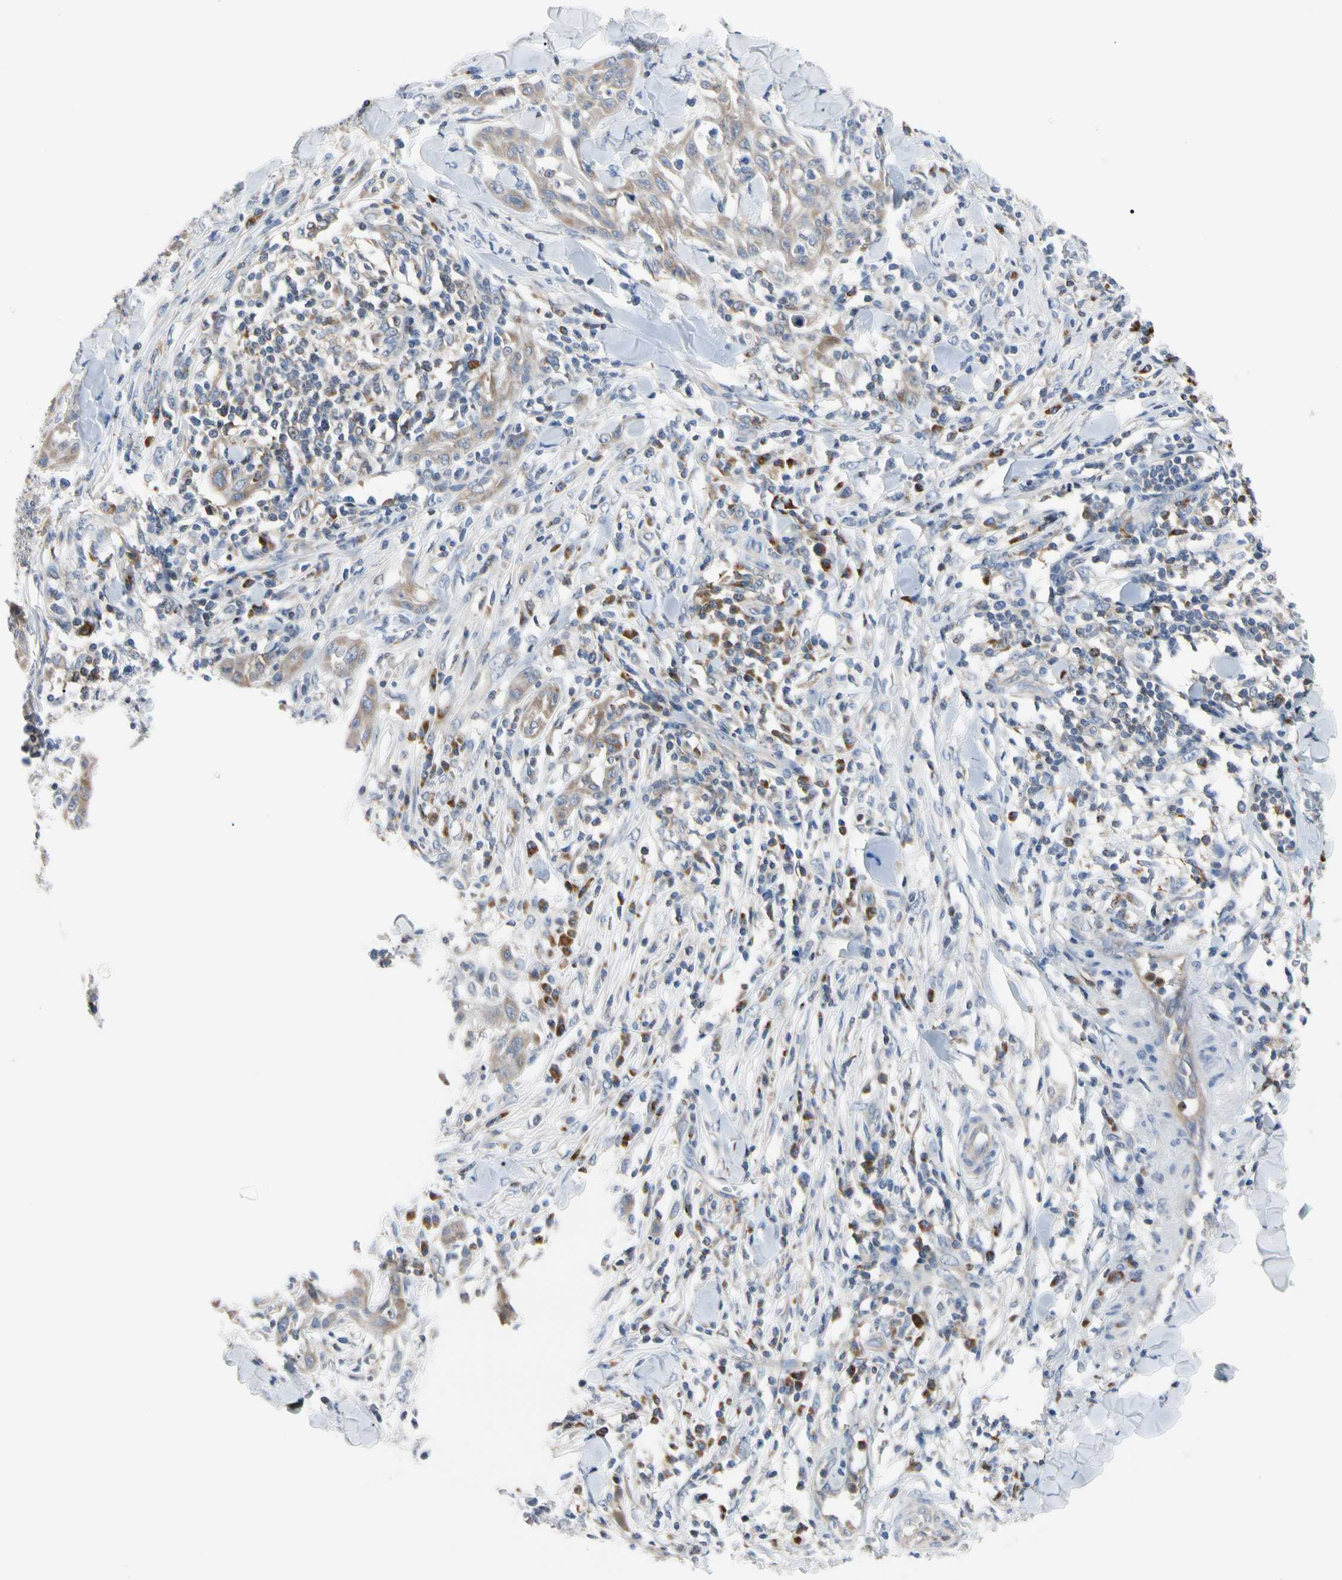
{"staining": {"intensity": "weak", "quantity": "25%-75%", "location": "cytoplasmic/membranous"}, "tissue": "skin cancer", "cell_type": "Tumor cells", "image_type": "cancer", "snomed": [{"axis": "morphology", "description": "Squamous cell carcinoma, NOS"}, {"axis": "topography", "description": "Skin"}], "caption": "Approximately 25%-75% of tumor cells in squamous cell carcinoma (skin) reveal weak cytoplasmic/membranous protein positivity as visualized by brown immunohistochemical staining.", "gene": "MCL1", "patient": {"sex": "male", "age": 24}}